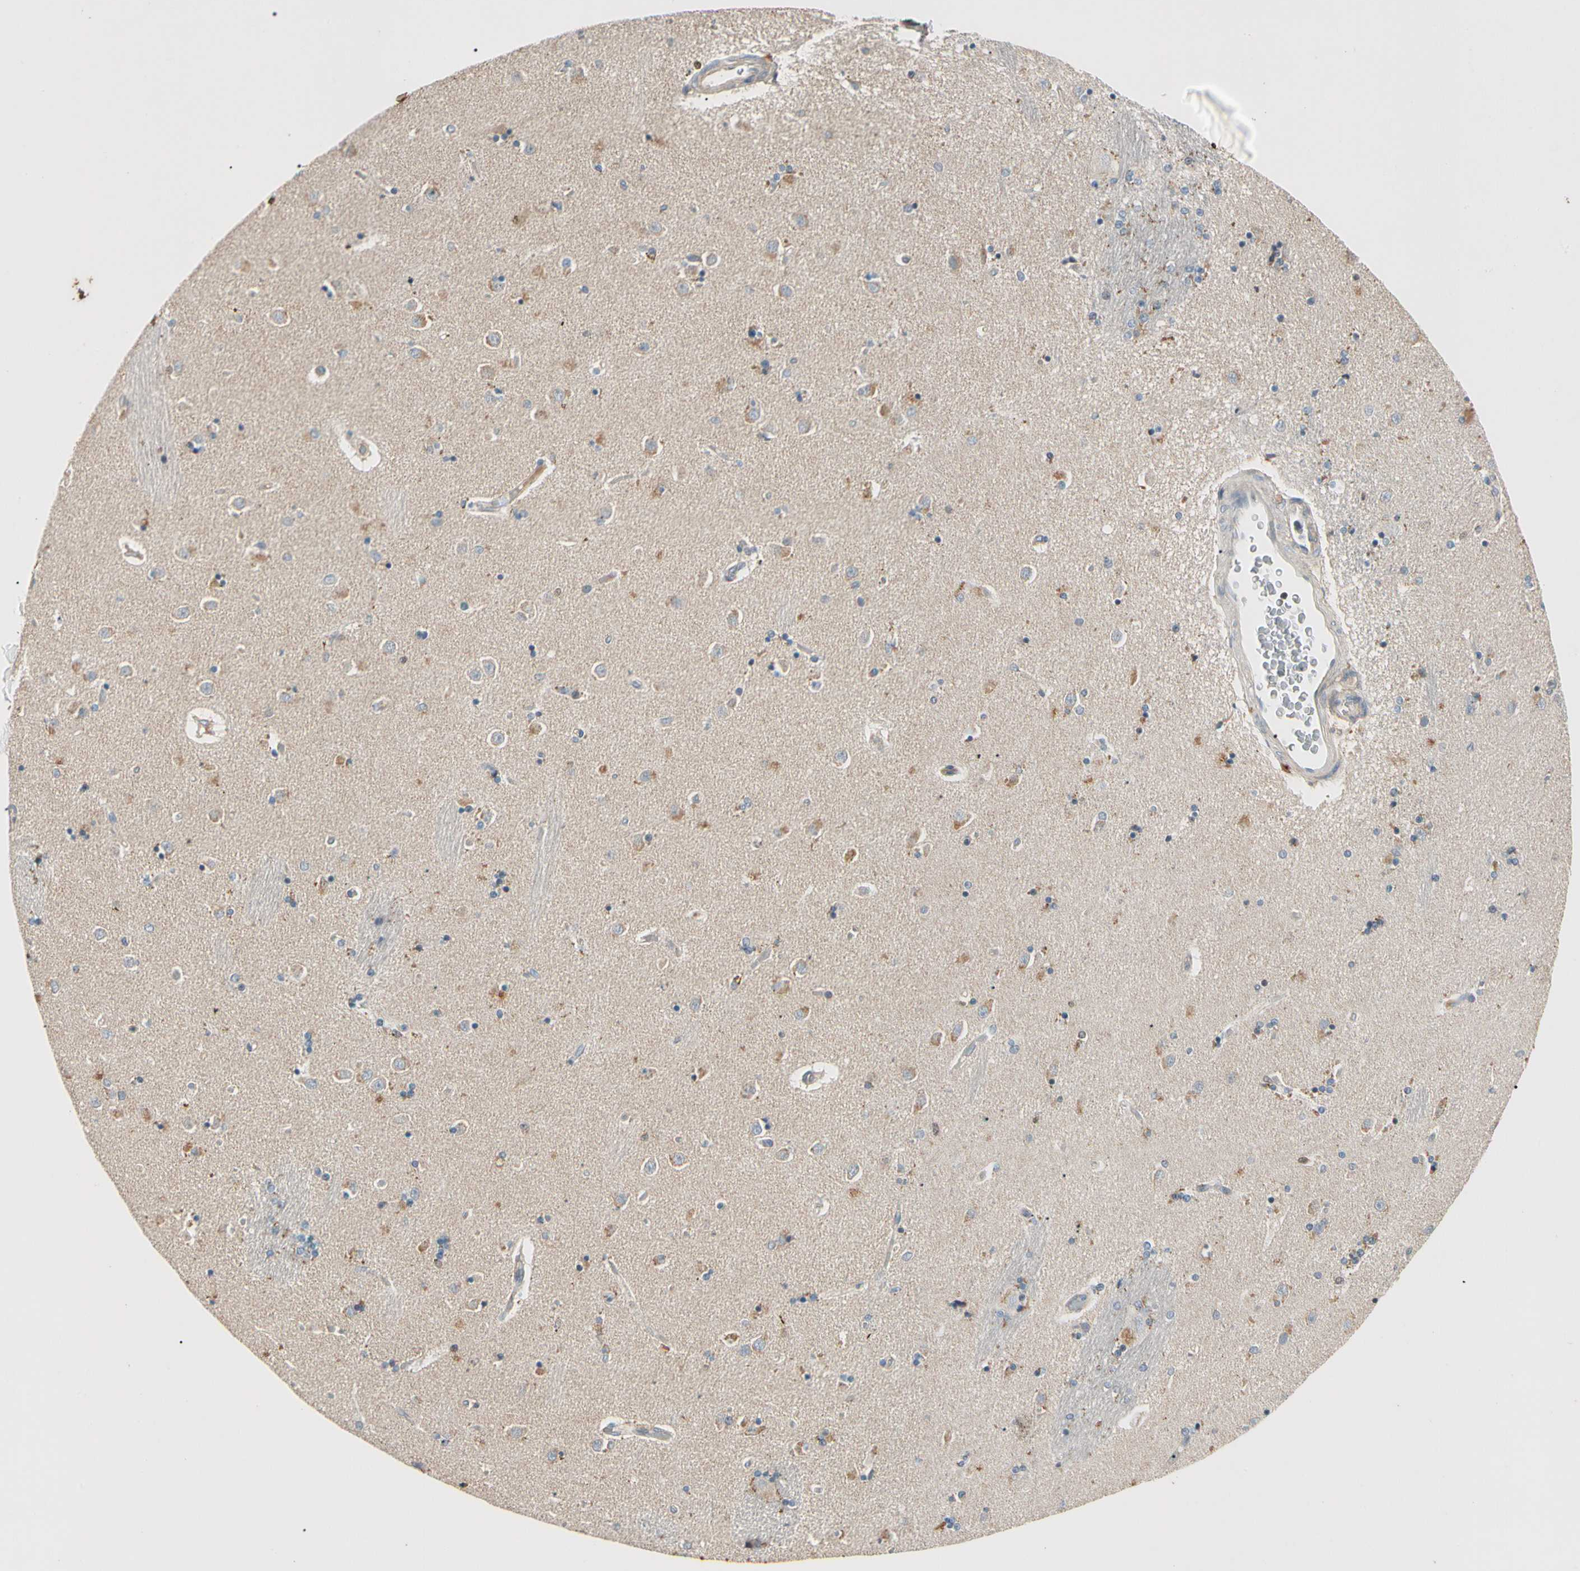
{"staining": {"intensity": "weak", "quantity": "<25%", "location": "cytoplasmic/membranous"}, "tissue": "caudate", "cell_type": "Glial cells", "image_type": "normal", "snomed": [{"axis": "morphology", "description": "Normal tissue, NOS"}, {"axis": "topography", "description": "Lateral ventricle wall"}], "caption": "This is a image of IHC staining of unremarkable caudate, which shows no staining in glial cells. (DAB immunohistochemistry (IHC) with hematoxylin counter stain).", "gene": "CDH6", "patient": {"sex": "female", "age": 54}}